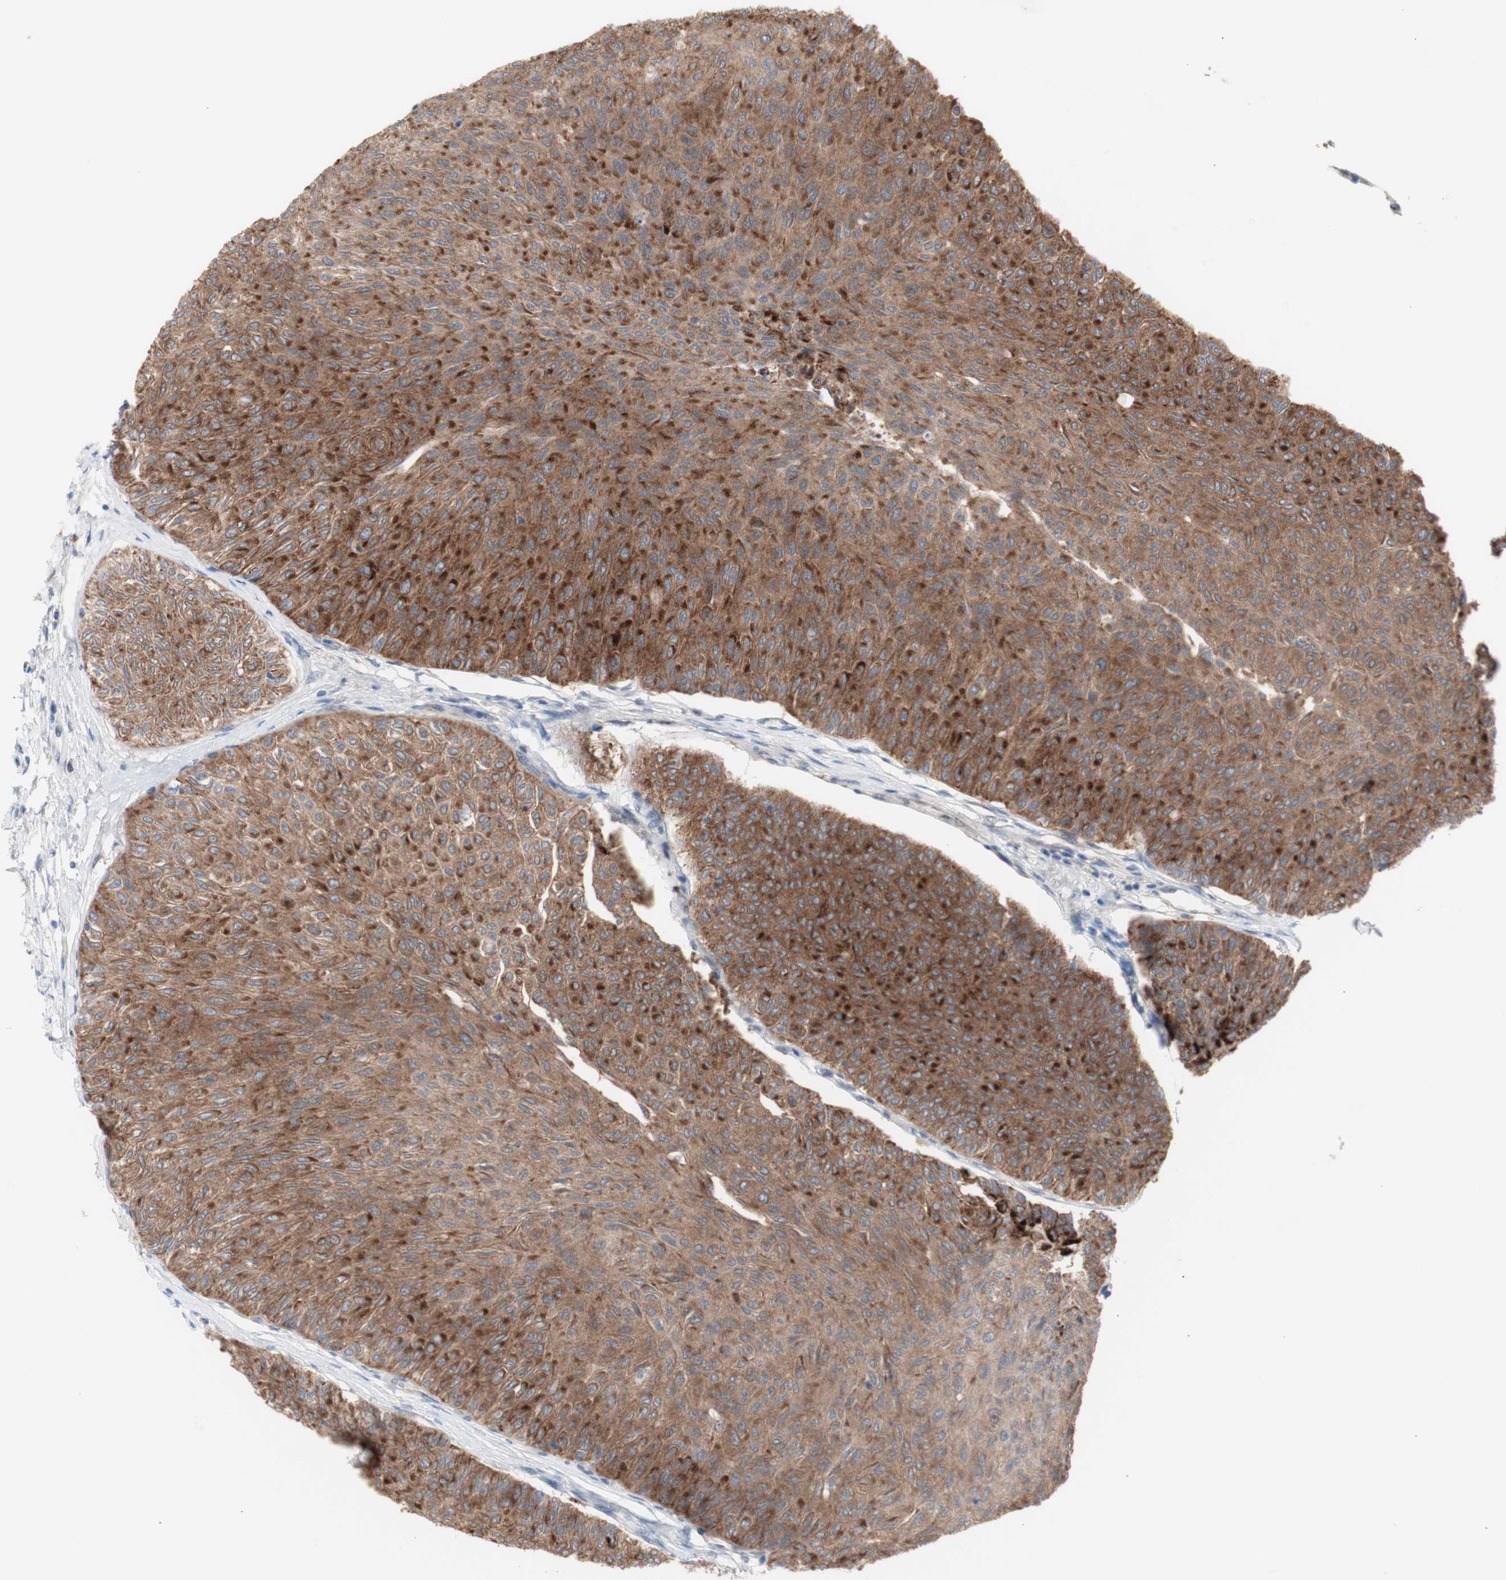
{"staining": {"intensity": "strong", "quantity": "25%-75%", "location": "cytoplasmic/membranous"}, "tissue": "urothelial cancer", "cell_type": "Tumor cells", "image_type": "cancer", "snomed": [{"axis": "morphology", "description": "Urothelial carcinoma, Low grade"}, {"axis": "topography", "description": "Urinary bladder"}], "caption": "Protein staining exhibits strong cytoplasmic/membranous staining in about 25%-75% of tumor cells in low-grade urothelial carcinoma. (DAB = brown stain, brightfield microscopy at high magnification).", "gene": "PRMT5", "patient": {"sex": "male", "age": 78}}